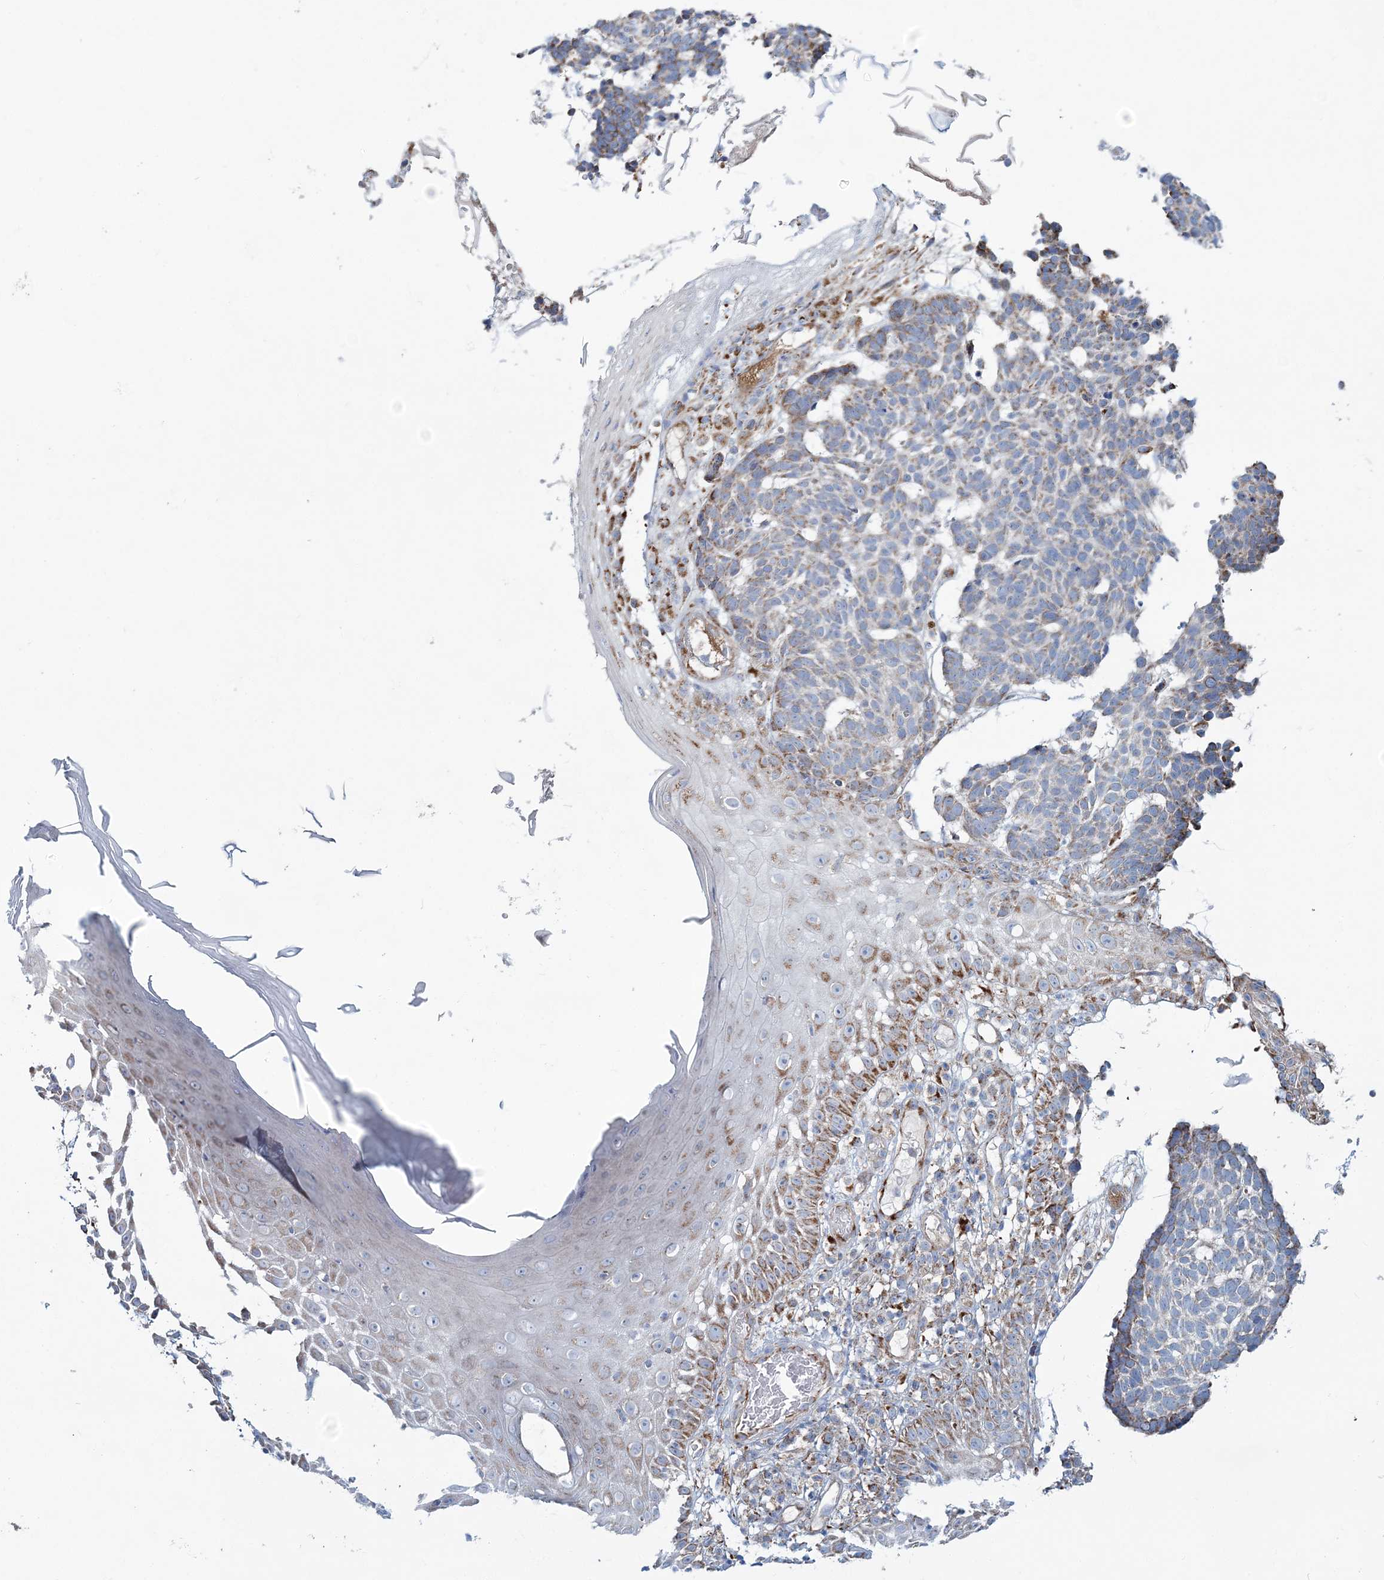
{"staining": {"intensity": "moderate", "quantity": "25%-75%", "location": "cytoplasmic/membranous"}, "tissue": "skin cancer", "cell_type": "Tumor cells", "image_type": "cancer", "snomed": [{"axis": "morphology", "description": "Basal cell carcinoma"}, {"axis": "topography", "description": "Skin"}], "caption": "Skin basal cell carcinoma tissue demonstrates moderate cytoplasmic/membranous expression in approximately 25%-75% of tumor cells, visualized by immunohistochemistry.", "gene": "ARHGAP6", "patient": {"sex": "male", "age": 85}}